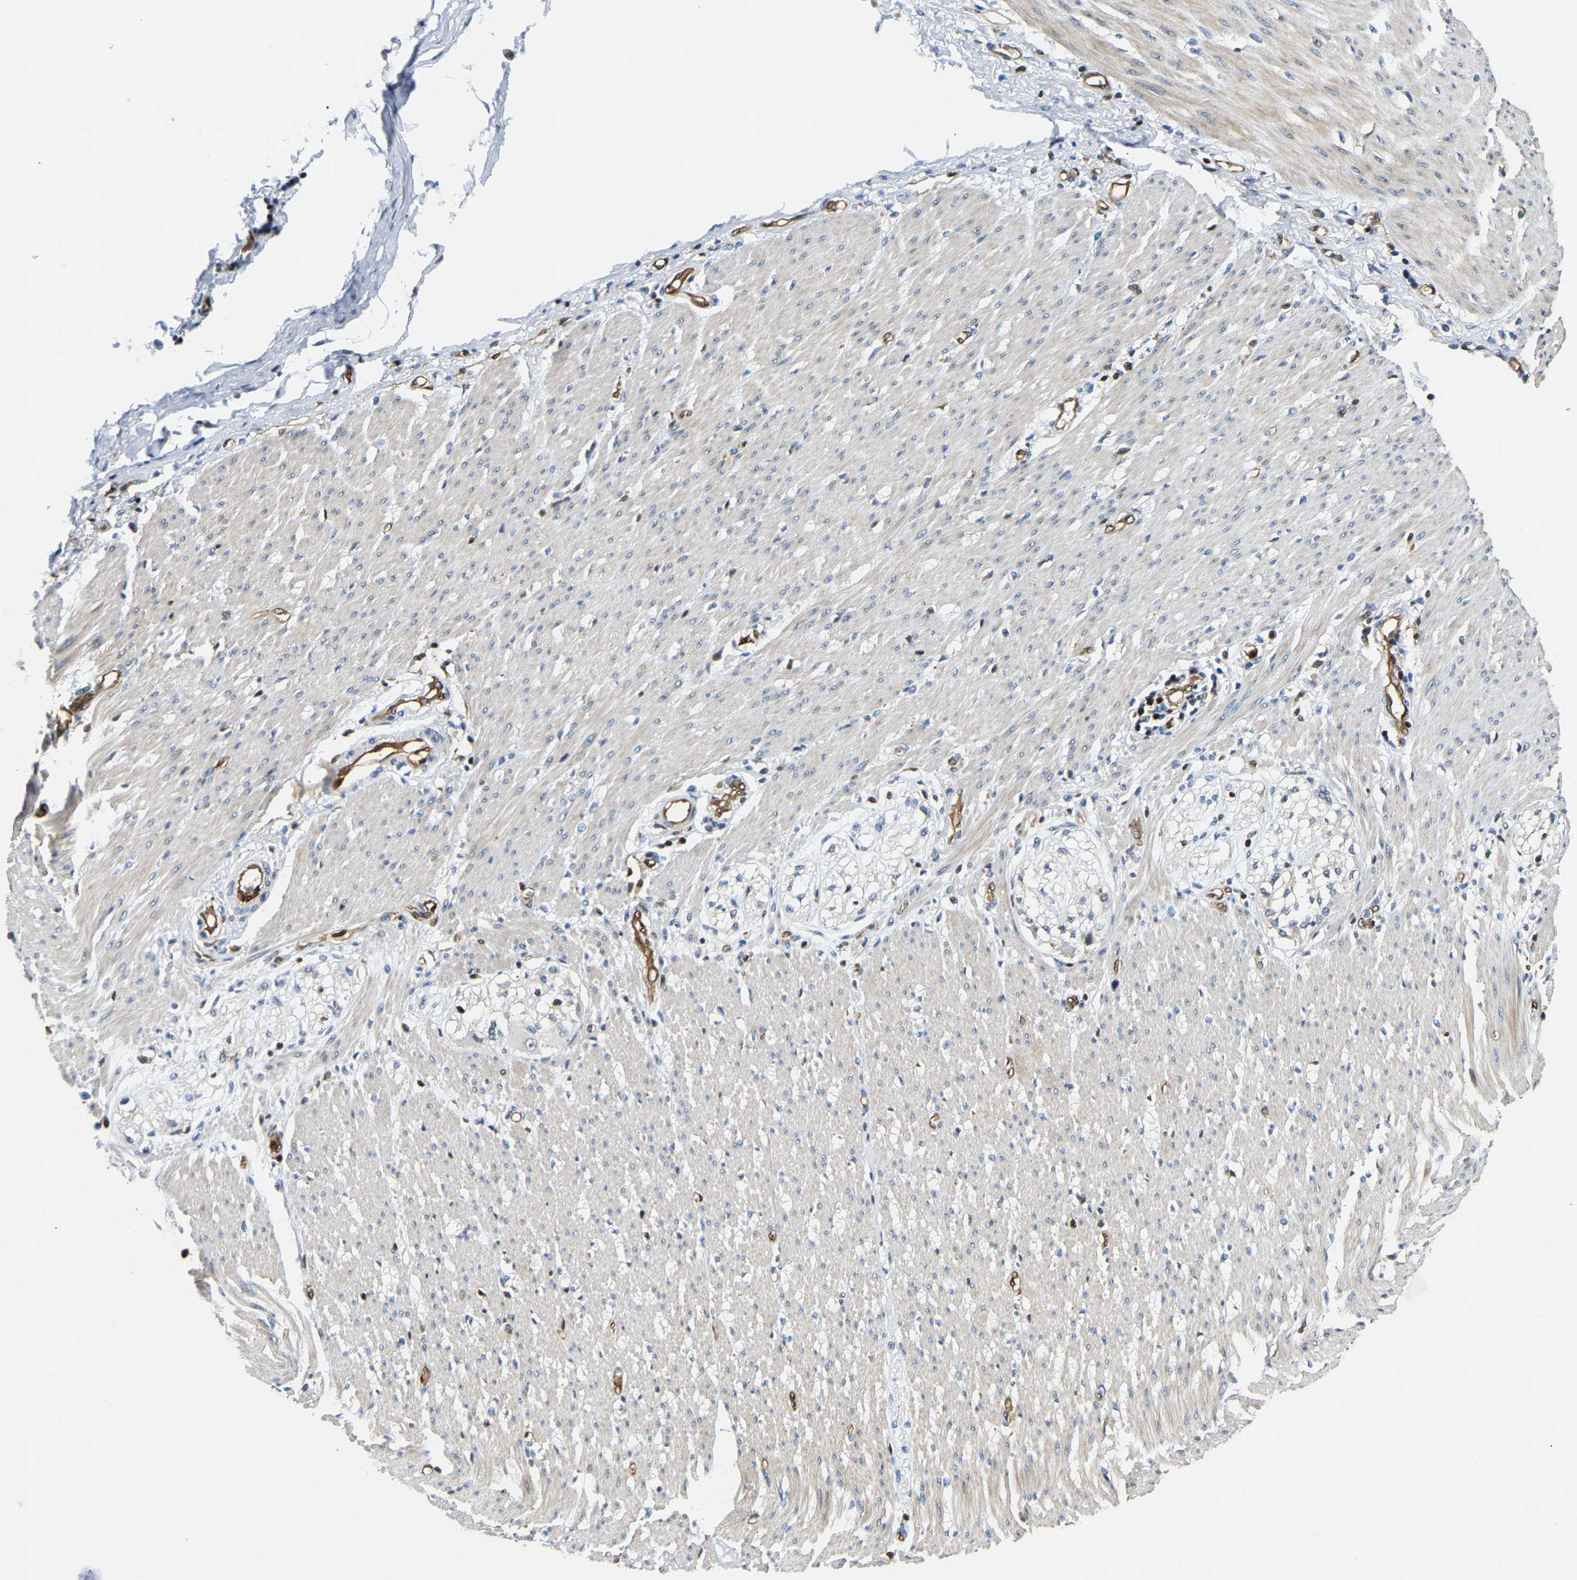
{"staining": {"intensity": "weak", "quantity": ">75%", "location": "cytoplasmic/membranous"}, "tissue": "adipose tissue", "cell_type": "Adipocytes", "image_type": "normal", "snomed": [{"axis": "morphology", "description": "Normal tissue, NOS"}, {"axis": "morphology", "description": "Adenocarcinoma, NOS"}, {"axis": "topography", "description": "Colon"}, {"axis": "topography", "description": "Peripheral nerve tissue"}], "caption": "Immunohistochemical staining of normal human adipose tissue exhibits low levels of weak cytoplasmic/membranous staining in about >75% of adipocytes.", "gene": "GIMAP7", "patient": {"sex": "male", "age": 14}}